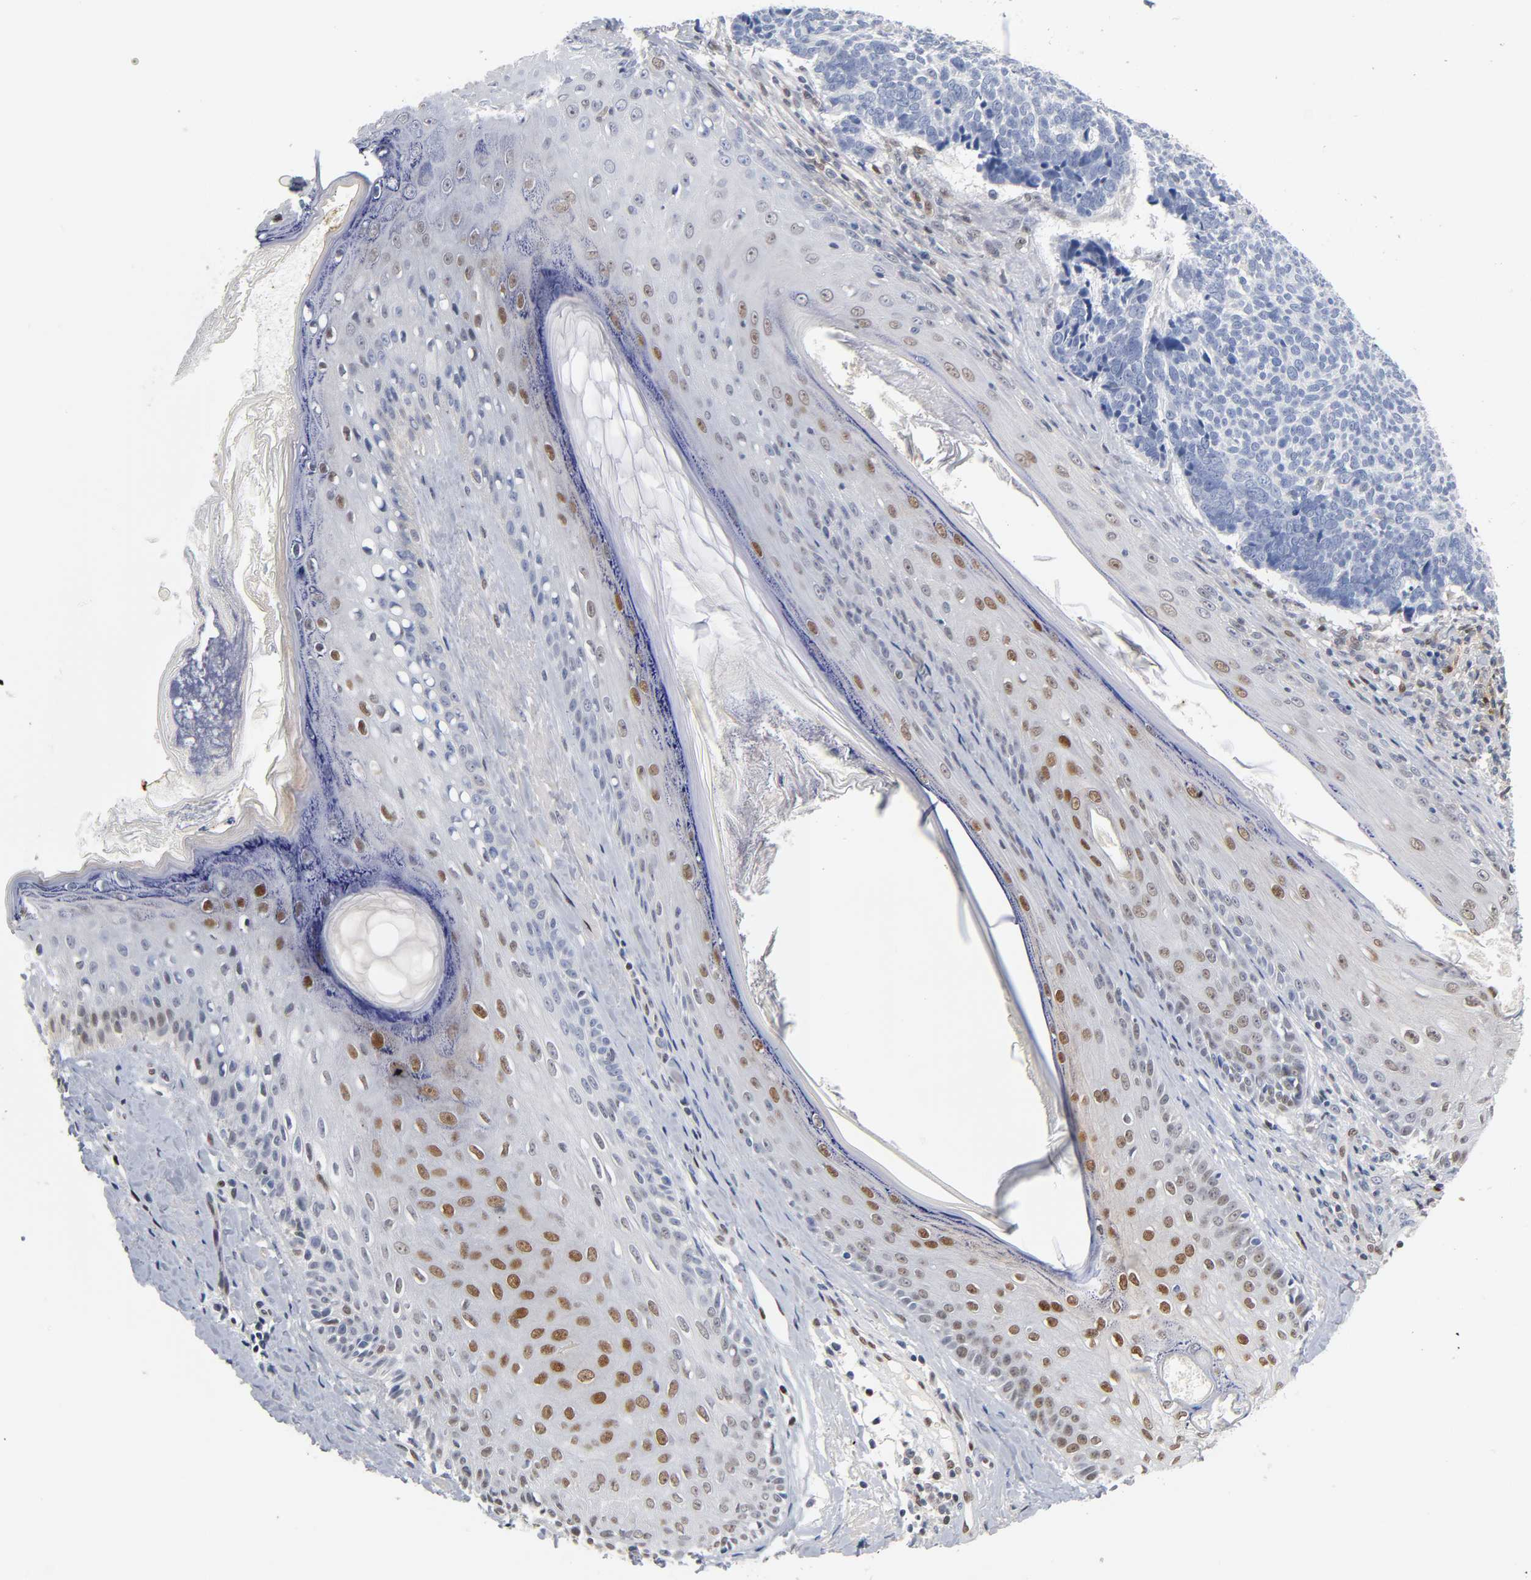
{"staining": {"intensity": "negative", "quantity": "none", "location": "none"}, "tissue": "skin cancer", "cell_type": "Tumor cells", "image_type": "cancer", "snomed": [{"axis": "morphology", "description": "Basal cell carcinoma"}, {"axis": "topography", "description": "Skin"}], "caption": "IHC photomicrograph of skin cancer (basal cell carcinoma) stained for a protein (brown), which exhibits no expression in tumor cells. (DAB (3,3'-diaminobenzidine) immunohistochemistry visualized using brightfield microscopy, high magnification).", "gene": "NFATC1", "patient": {"sex": "male", "age": 84}}